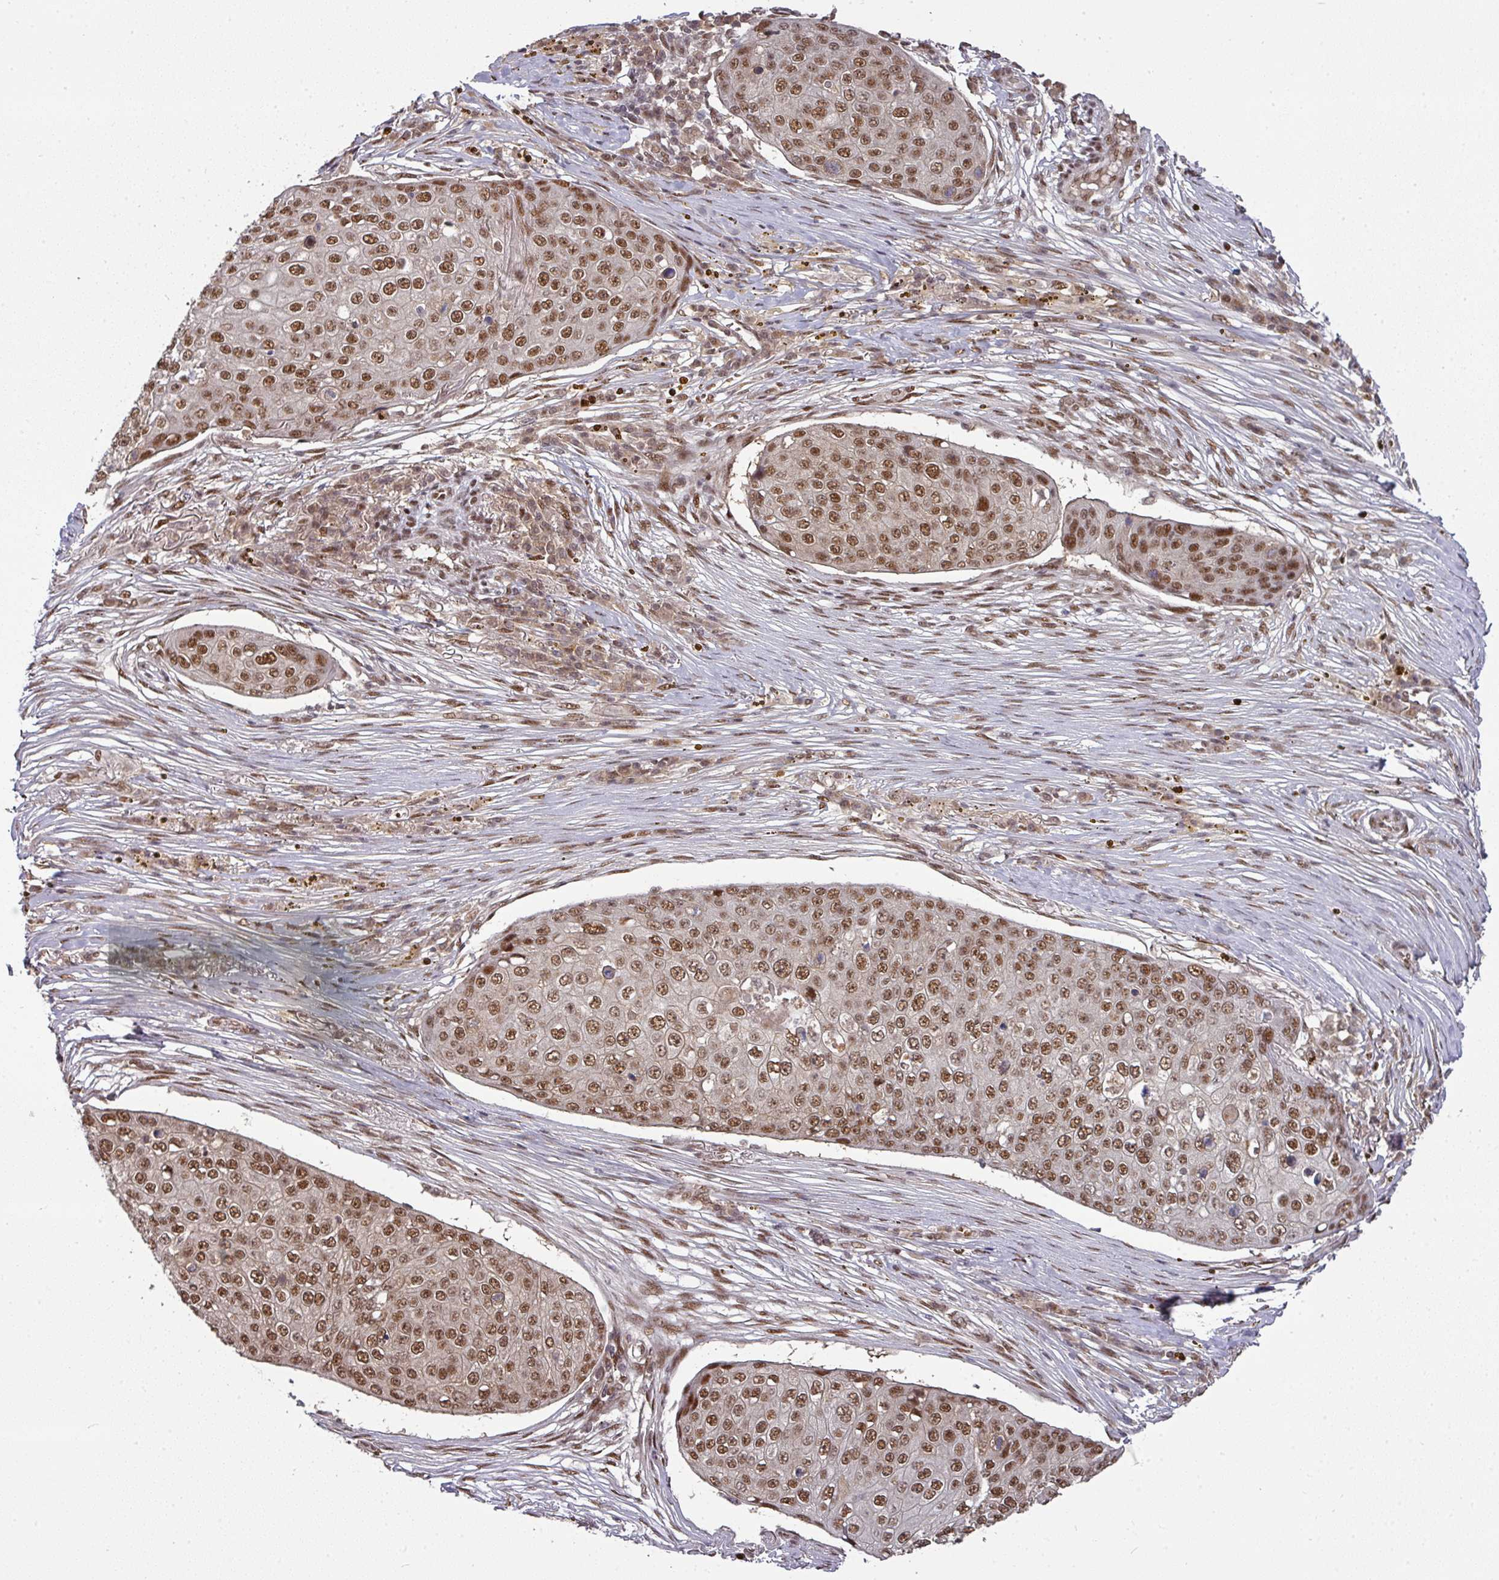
{"staining": {"intensity": "moderate", "quantity": ">75%", "location": "nuclear"}, "tissue": "skin cancer", "cell_type": "Tumor cells", "image_type": "cancer", "snomed": [{"axis": "morphology", "description": "Squamous cell carcinoma, NOS"}, {"axis": "topography", "description": "Skin"}], "caption": "Human squamous cell carcinoma (skin) stained with a protein marker shows moderate staining in tumor cells.", "gene": "CIC", "patient": {"sex": "male", "age": 71}}